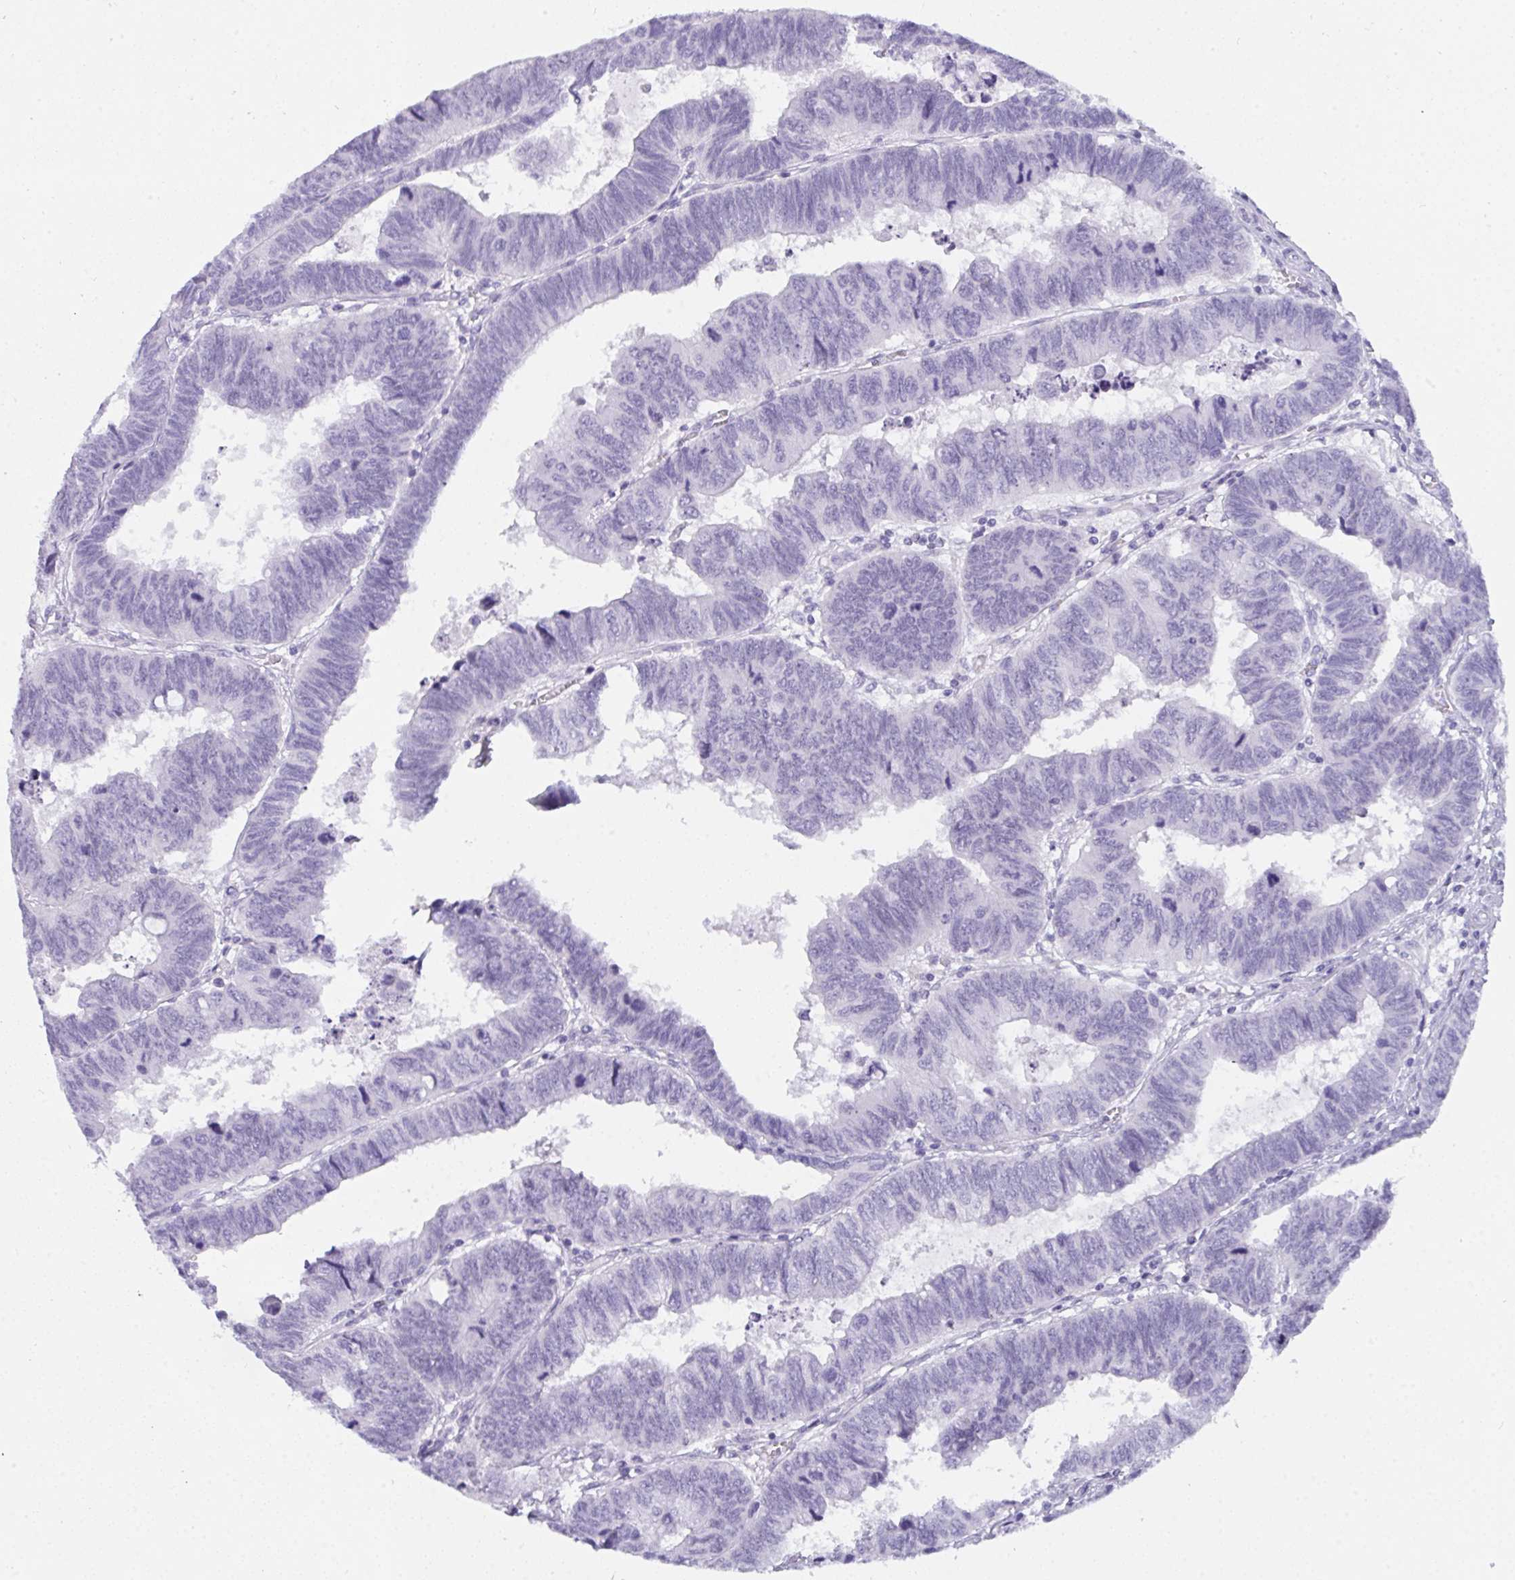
{"staining": {"intensity": "negative", "quantity": "none", "location": "none"}, "tissue": "colorectal cancer", "cell_type": "Tumor cells", "image_type": "cancer", "snomed": [{"axis": "morphology", "description": "Adenocarcinoma, NOS"}, {"axis": "topography", "description": "Colon"}], "caption": "IHC of colorectal cancer (adenocarcinoma) shows no positivity in tumor cells.", "gene": "PRDM9", "patient": {"sex": "male", "age": 62}}